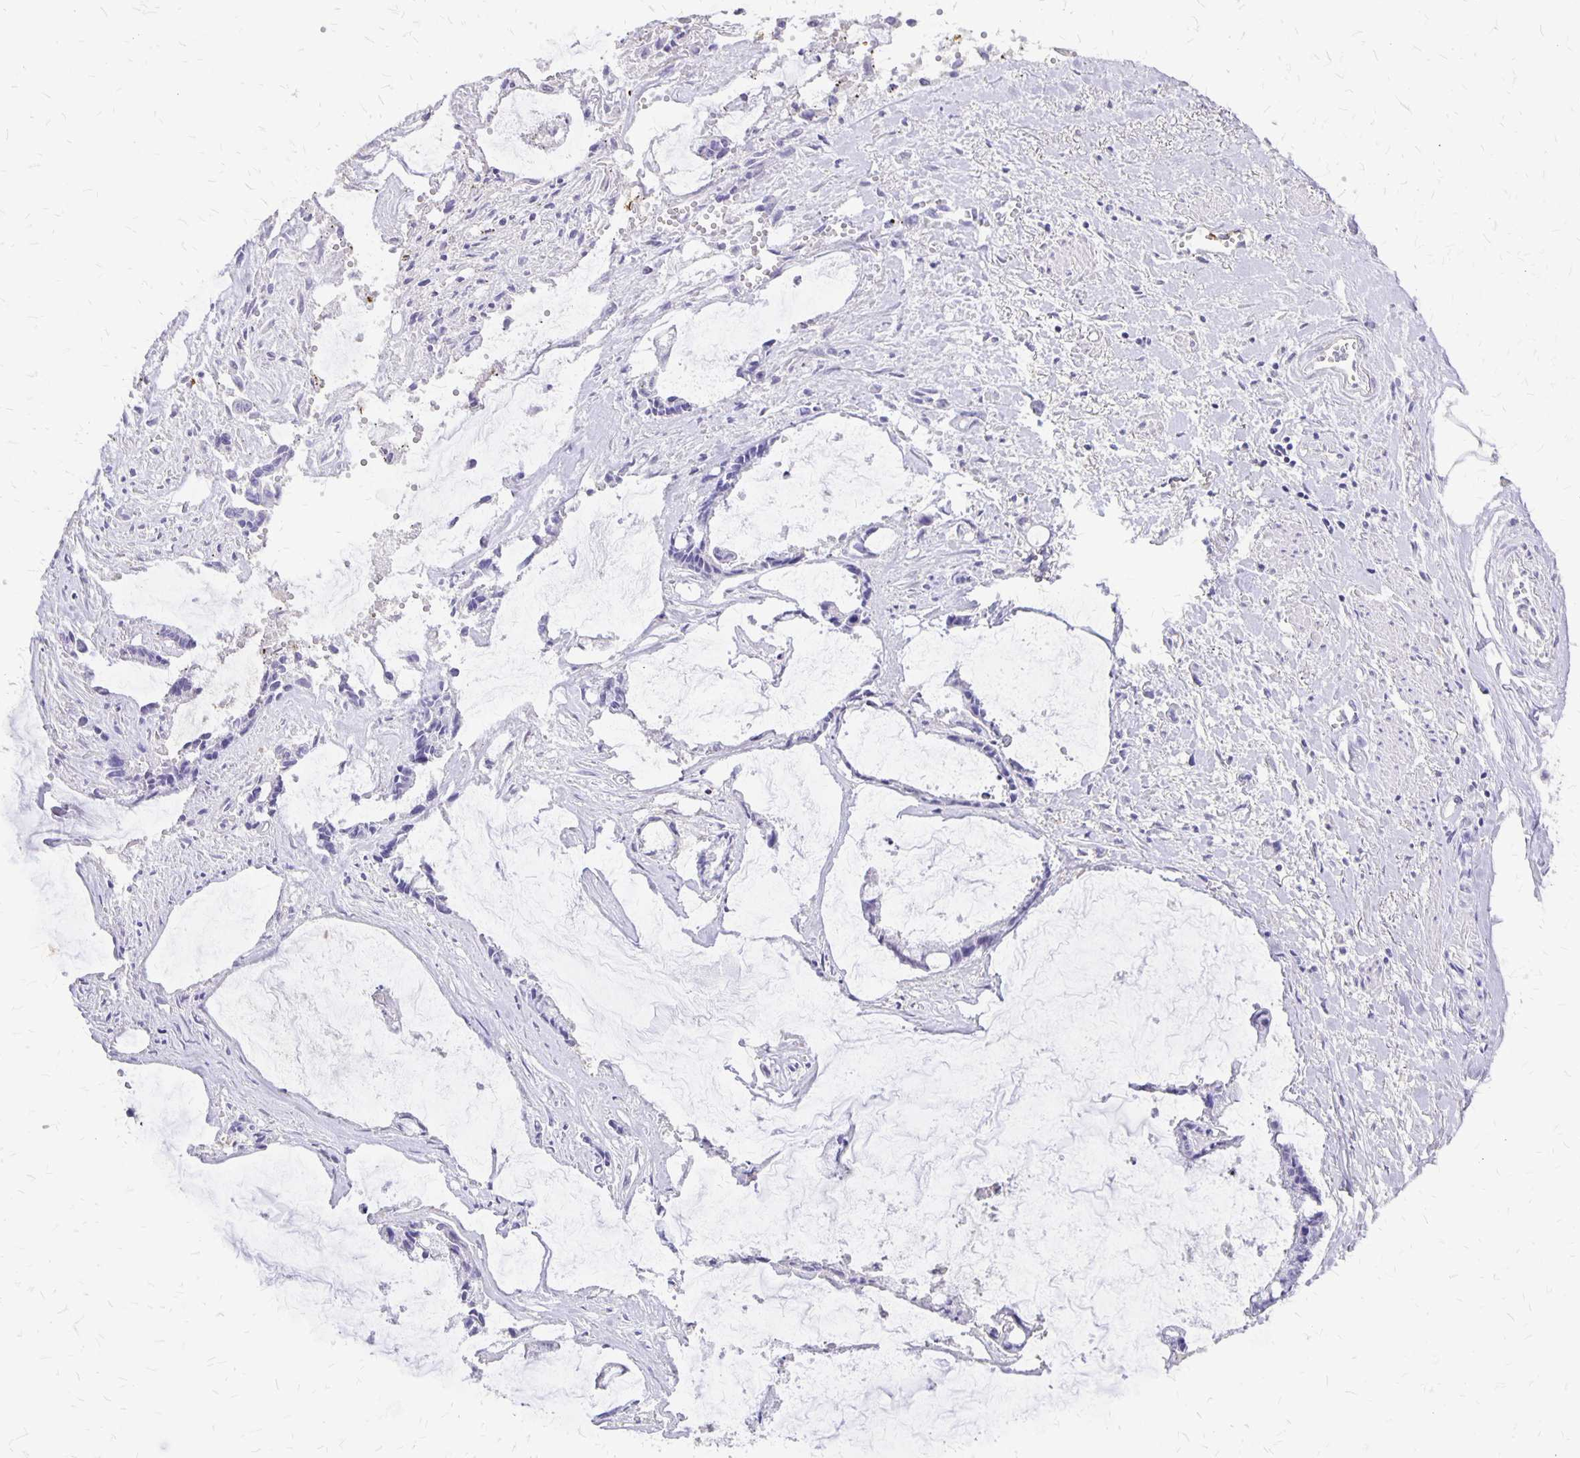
{"staining": {"intensity": "negative", "quantity": "none", "location": "none"}, "tissue": "ovarian cancer", "cell_type": "Tumor cells", "image_type": "cancer", "snomed": [{"axis": "morphology", "description": "Cystadenocarcinoma, mucinous, NOS"}, {"axis": "topography", "description": "Ovary"}], "caption": "Ovarian mucinous cystadenocarcinoma was stained to show a protein in brown. There is no significant positivity in tumor cells. (DAB IHC with hematoxylin counter stain).", "gene": "SI", "patient": {"sex": "female", "age": 90}}